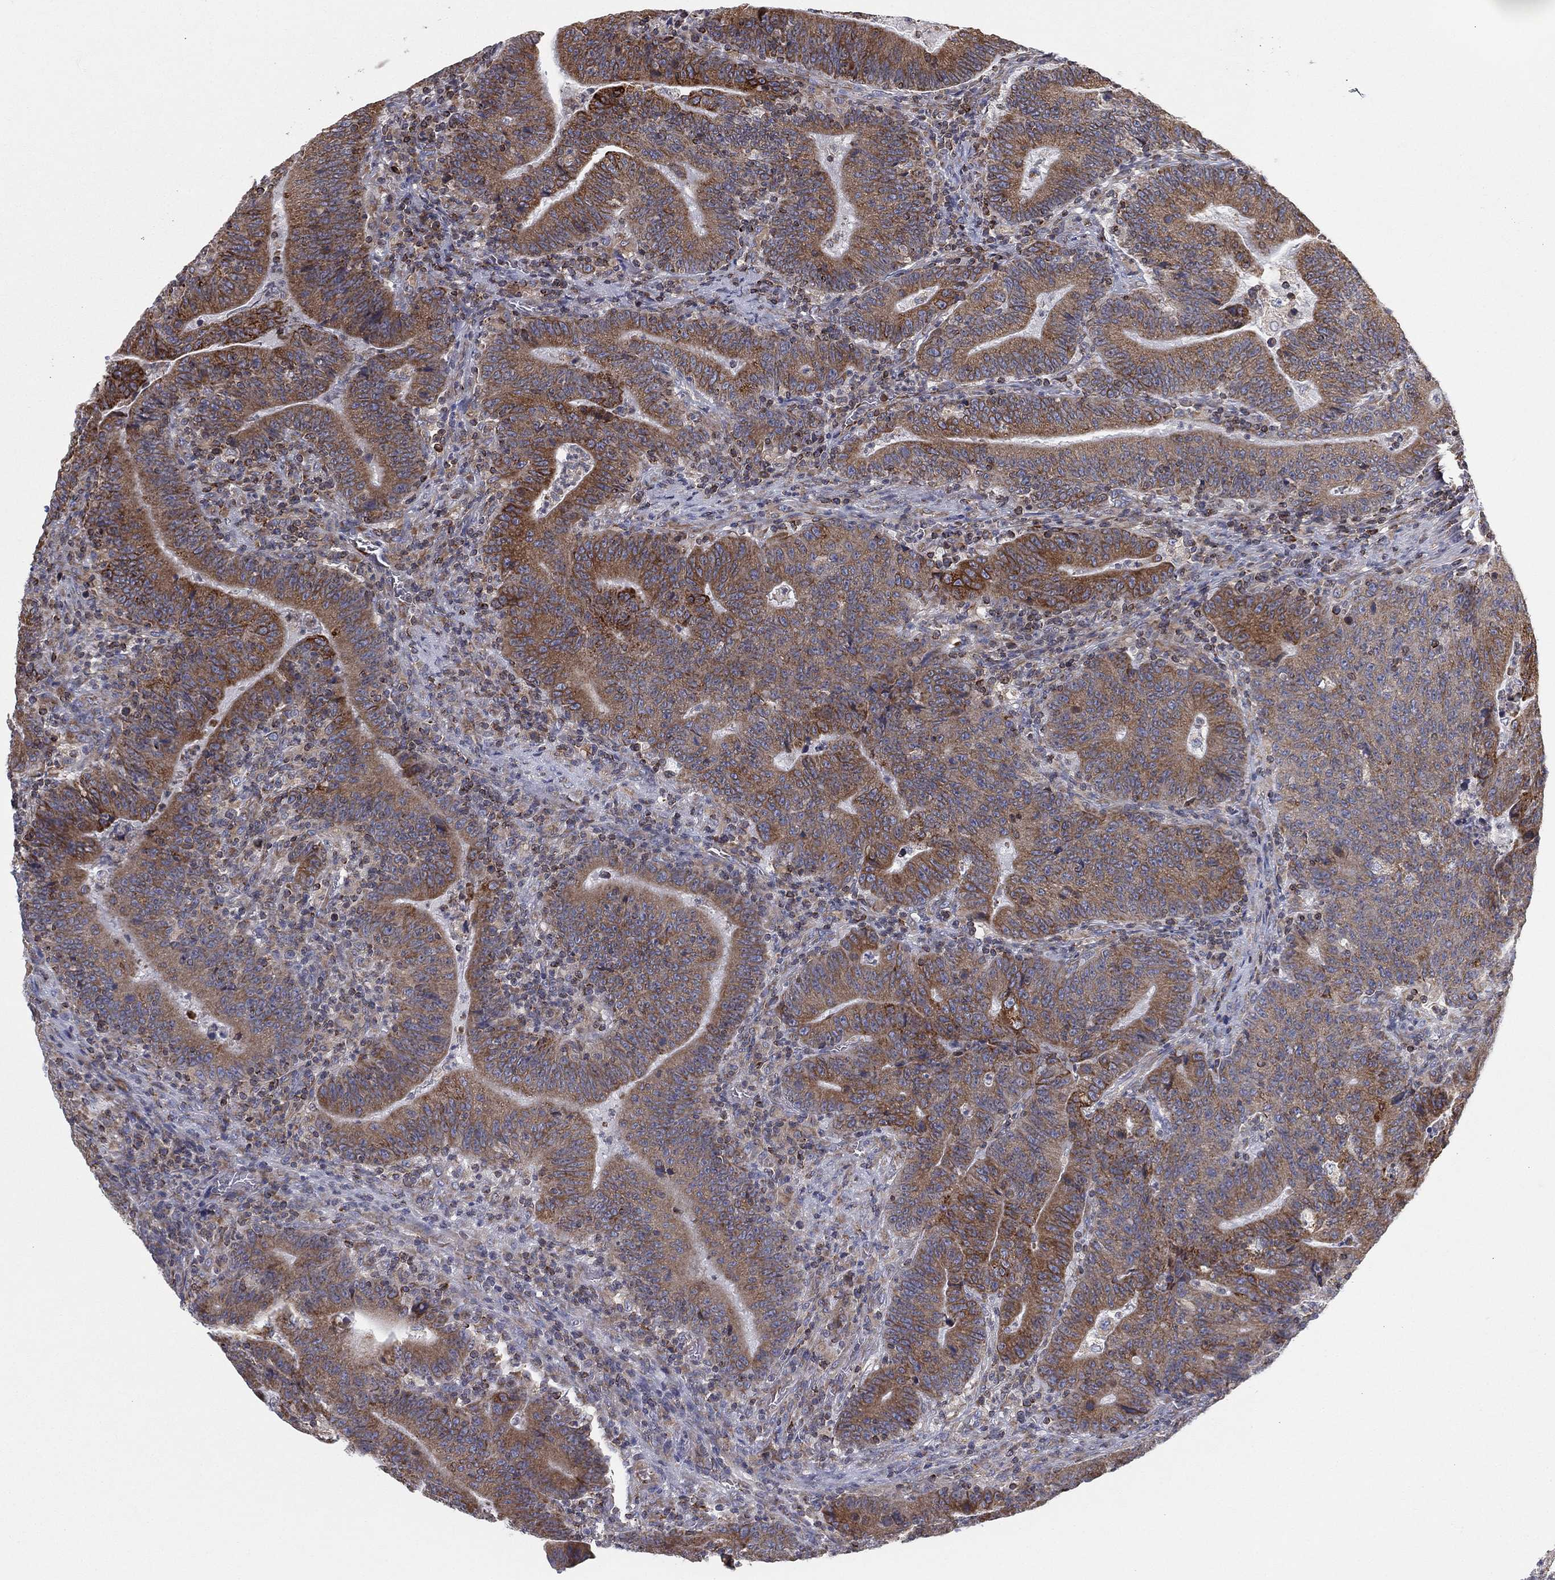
{"staining": {"intensity": "moderate", "quantity": ">75%", "location": "cytoplasmic/membranous"}, "tissue": "colorectal cancer", "cell_type": "Tumor cells", "image_type": "cancer", "snomed": [{"axis": "morphology", "description": "Adenocarcinoma, NOS"}, {"axis": "topography", "description": "Colon"}], "caption": "Human colorectal adenocarcinoma stained for a protein (brown) shows moderate cytoplasmic/membranous positive staining in about >75% of tumor cells.", "gene": "CYB5B", "patient": {"sex": "female", "age": 75}}